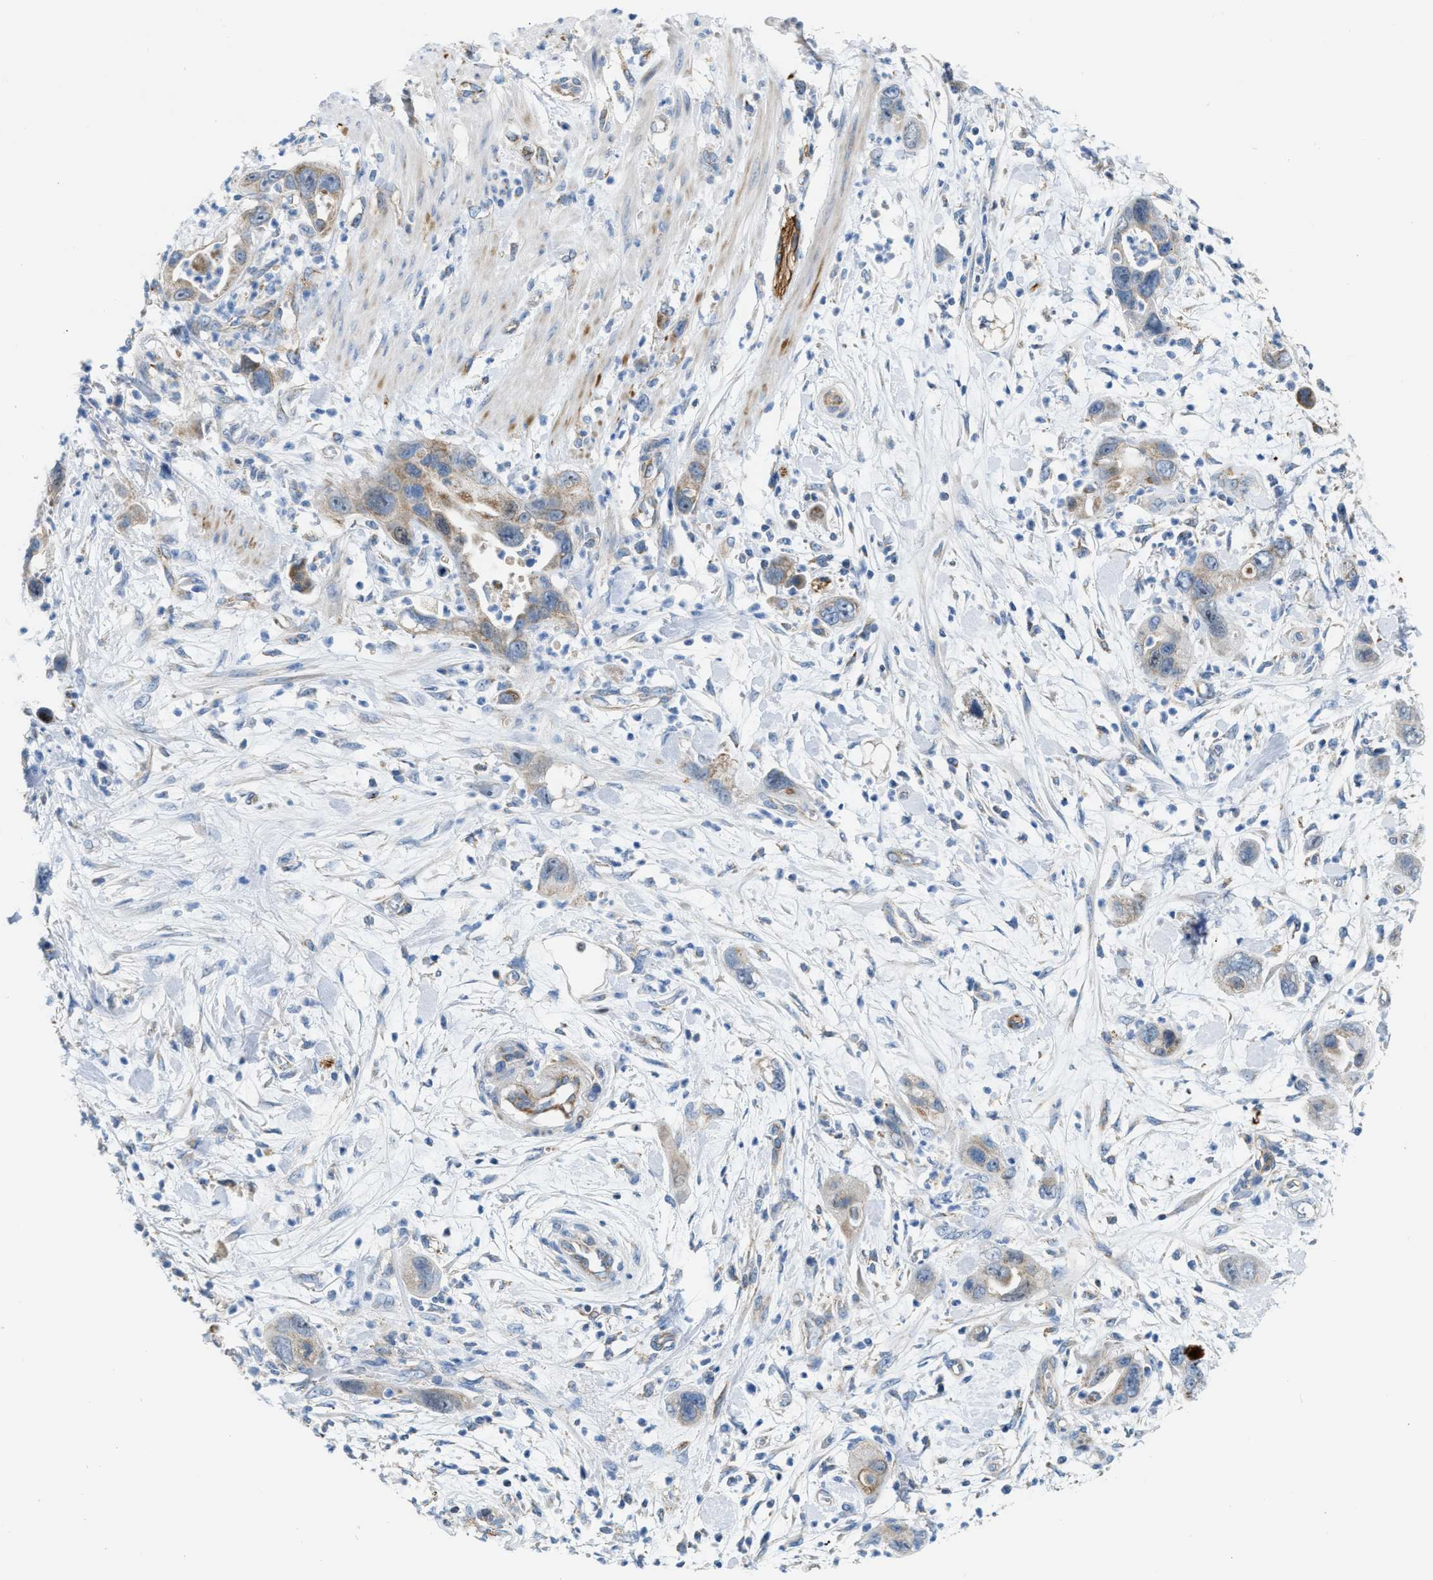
{"staining": {"intensity": "moderate", "quantity": "25%-75%", "location": "cytoplasmic/membranous"}, "tissue": "pancreatic cancer", "cell_type": "Tumor cells", "image_type": "cancer", "snomed": [{"axis": "morphology", "description": "Adenocarcinoma, NOS"}, {"axis": "topography", "description": "Pancreas"}], "caption": "An IHC image of neoplastic tissue is shown. Protein staining in brown labels moderate cytoplasmic/membranous positivity in pancreatic adenocarcinoma within tumor cells.", "gene": "JADE1", "patient": {"sex": "female", "age": 70}}